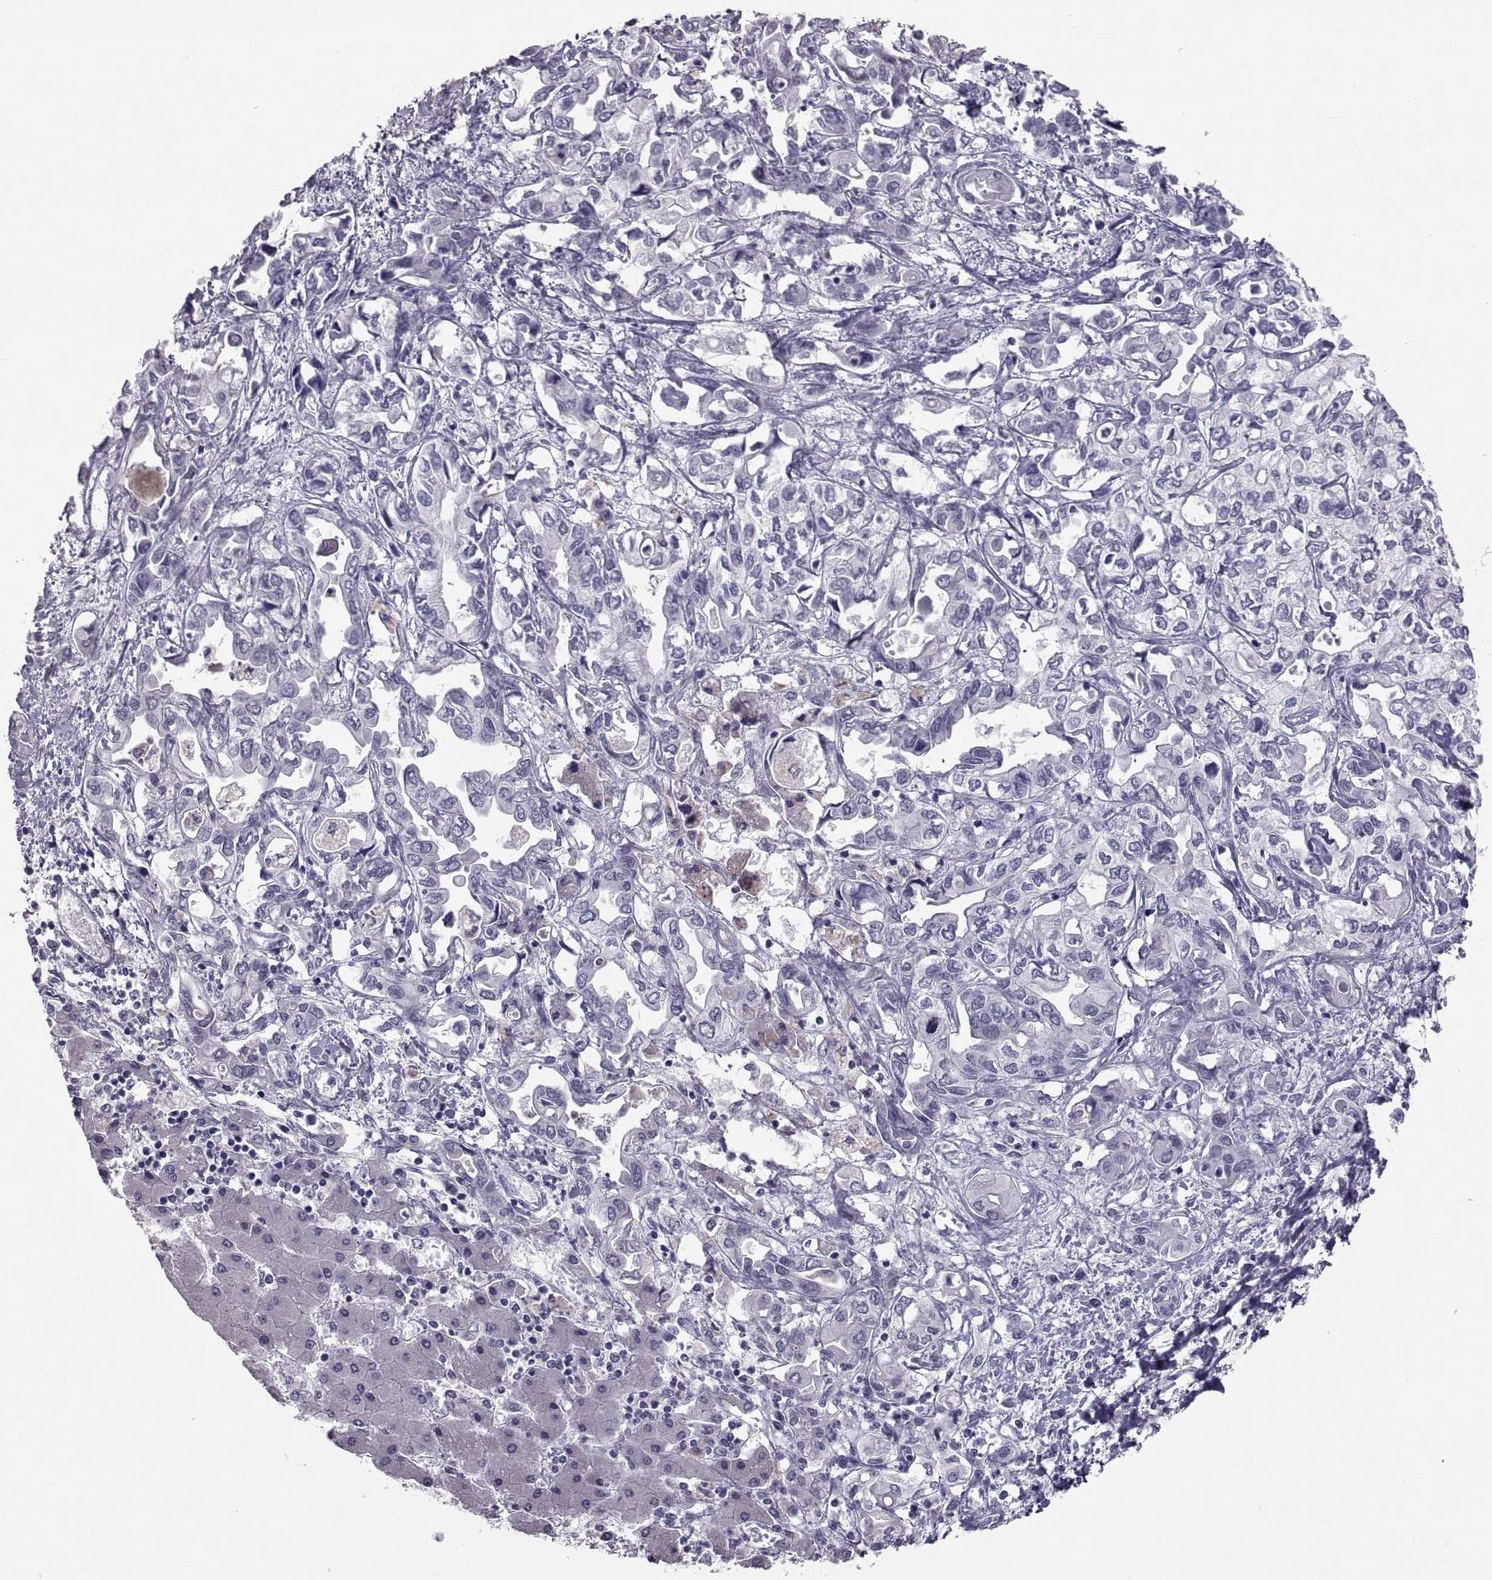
{"staining": {"intensity": "negative", "quantity": "none", "location": "none"}, "tissue": "liver cancer", "cell_type": "Tumor cells", "image_type": "cancer", "snomed": [{"axis": "morphology", "description": "Cholangiocarcinoma"}, {"axis": "topography", "description": "Liver"}], "caption": "IHC photomicrograph of liver cancer stained for a protein (brown), which displays no positivity in tumor cells.", "gene": "IGSF1", "patient": {"sex": "female", "age": 64}}